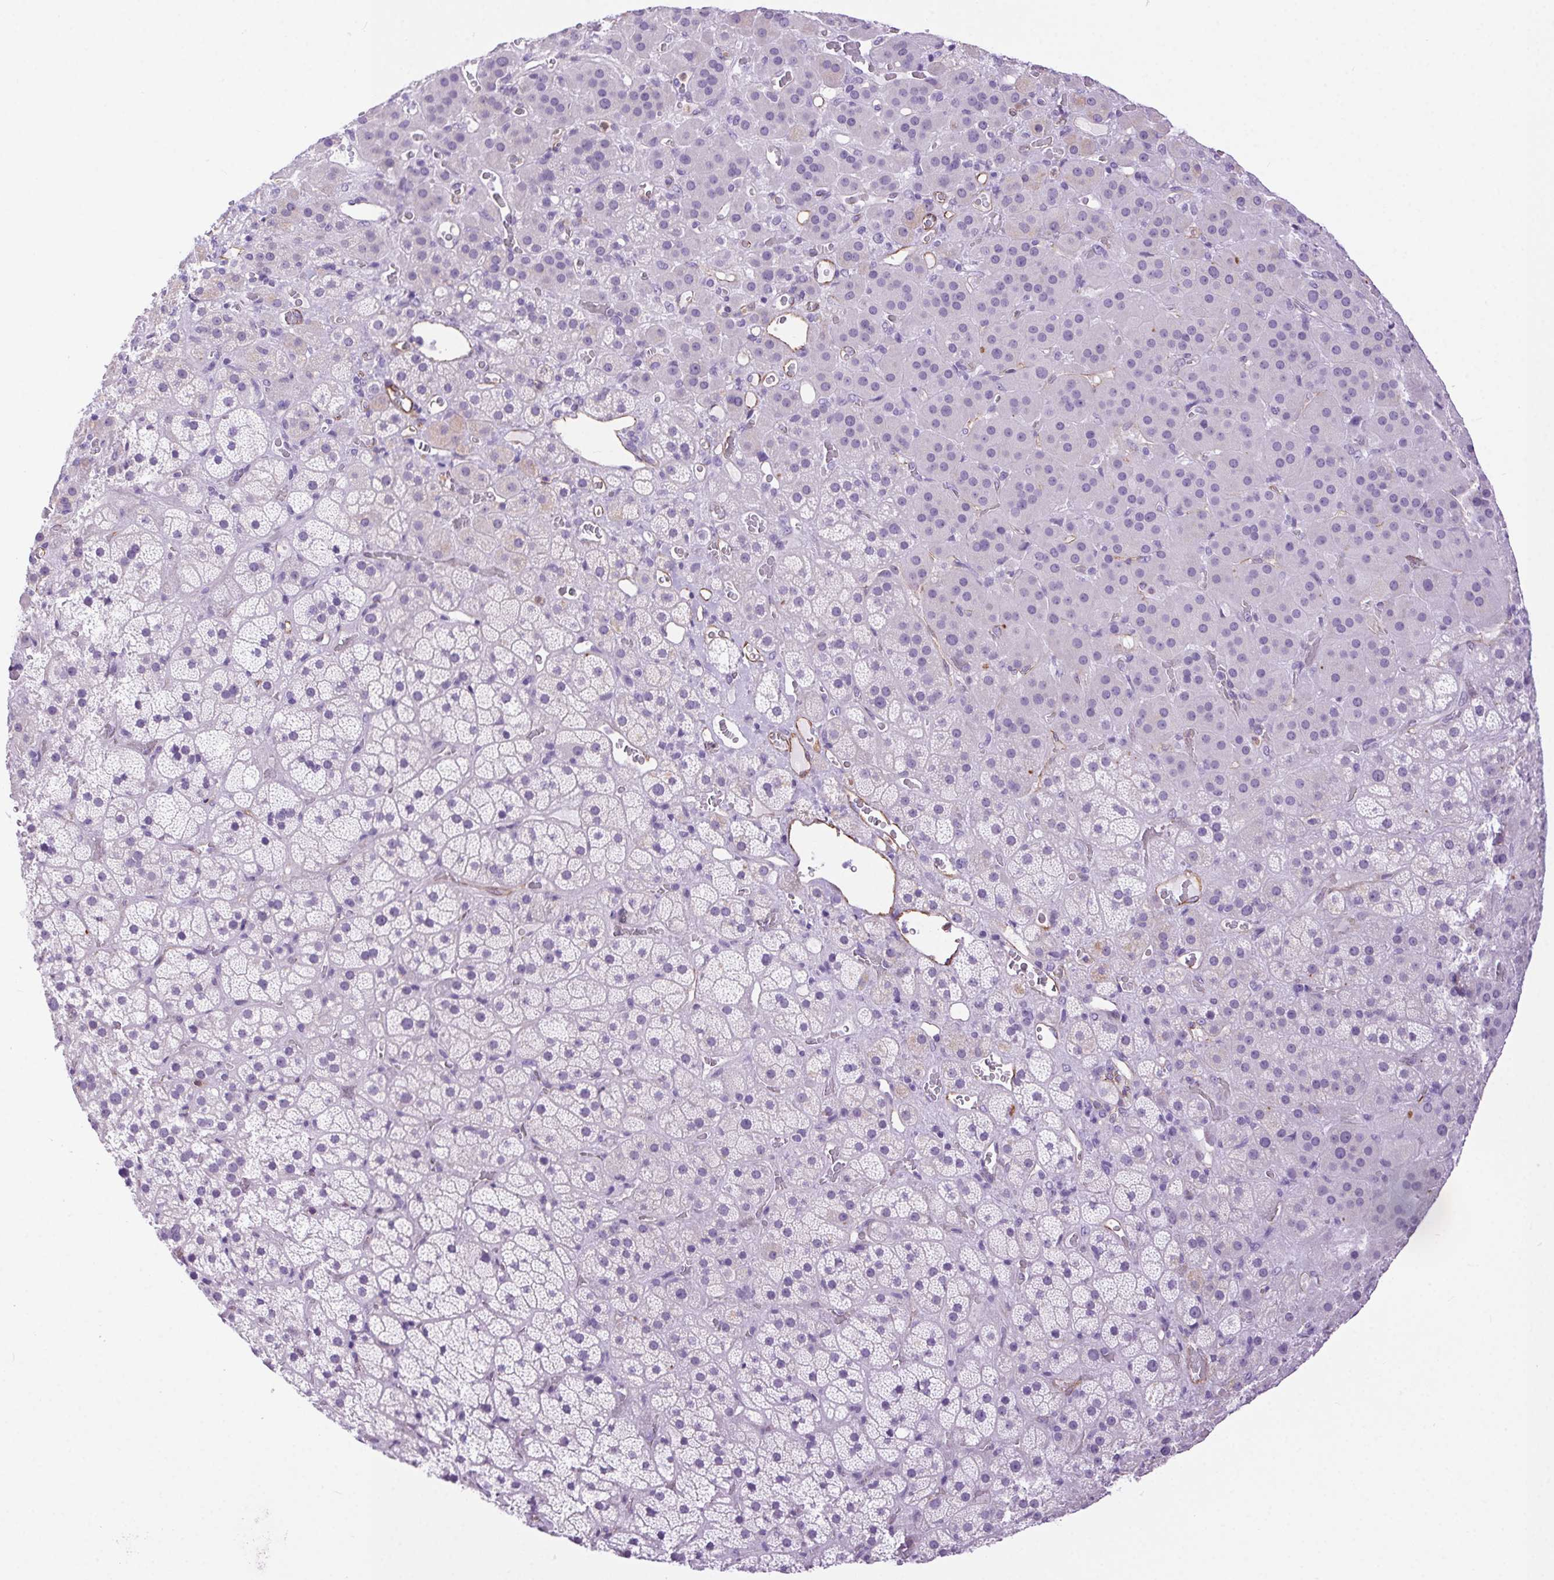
{"staining": {"intensity": "negative", "quantity": "none", "location": "none"}, "tissue": "adrenal gland", "cell_type": "Glandular cells", "image_type": "normal", "snomed": [{"axis": "morphology", "description": "Normal tissue, NOS"}, {"axis": "topography", "description": "Adrenal gland"}], "caption": "IHC image of normal adrenal gland stained for a protein (brown), which displays no expression in glandular cells. The staining is performed using DAB brown chromogen with nuclei counter-stained in using hematoxylin.", "gene": "SHCBP1L", "patient": {"sex": "male", "age": 57}}